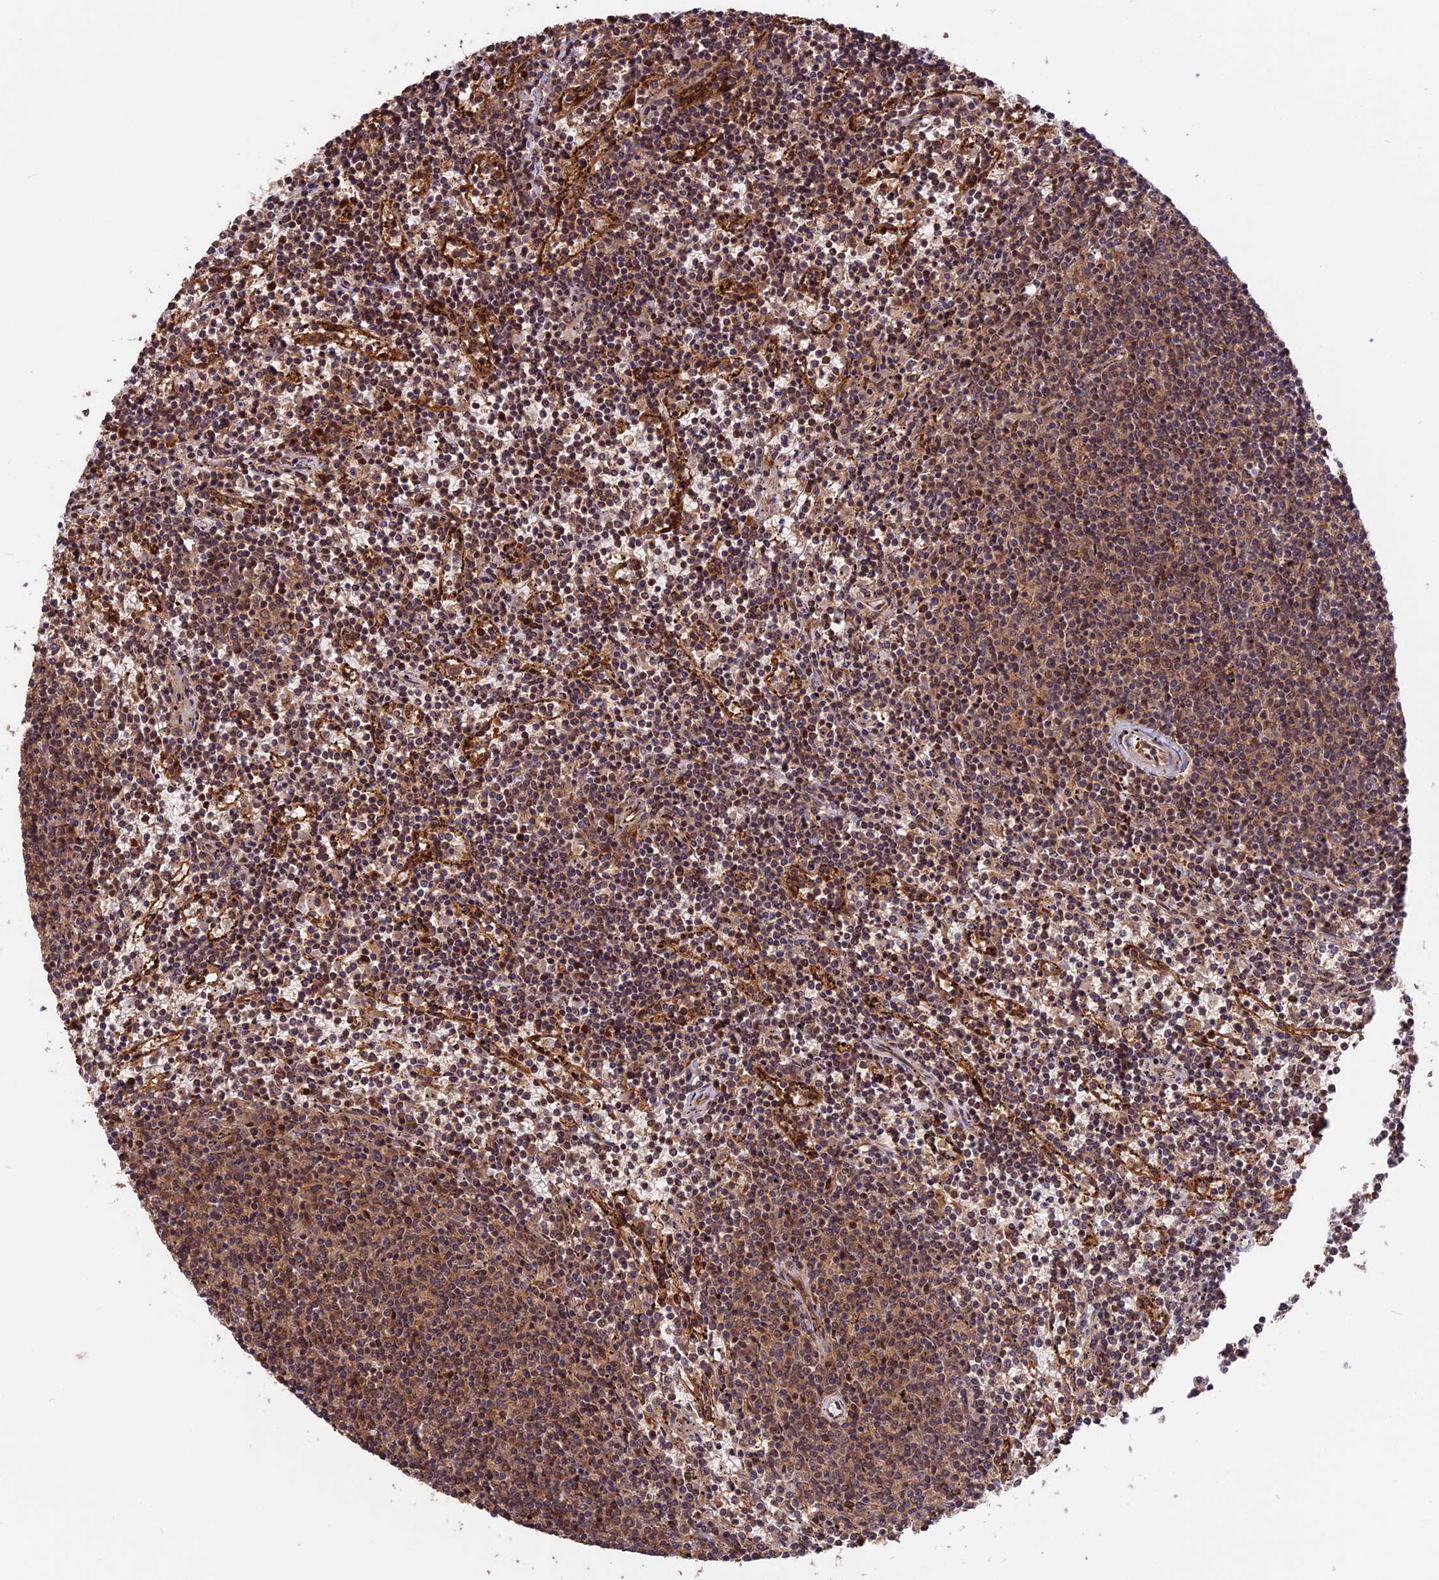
{"staining": {"intensity": "moderate", "quantity": "25%-75%", "location": "cytoplasmic/membranous"}, "tissue": "lymphoma", "cell_type": "Tumor cells", "image_type": "cancer", "snomed": [{"axis": "morphology", "description": "Malignant lymphoma, non-Hodgkin's type, Low grade"}, {"axis": "topography", "description": "Spleen"}], "caption": "Low-grade malignant lymphoma, non-Hodgkin's type tissue shows moderate cytoplasmic/membranous positivity in approximately 25%-75% of tumor cells, visualized by immunohistochemistry. Nuclei are stained in blue.", "gene": "ESCO1", "patient": {"sex": "female", "age": 50}}